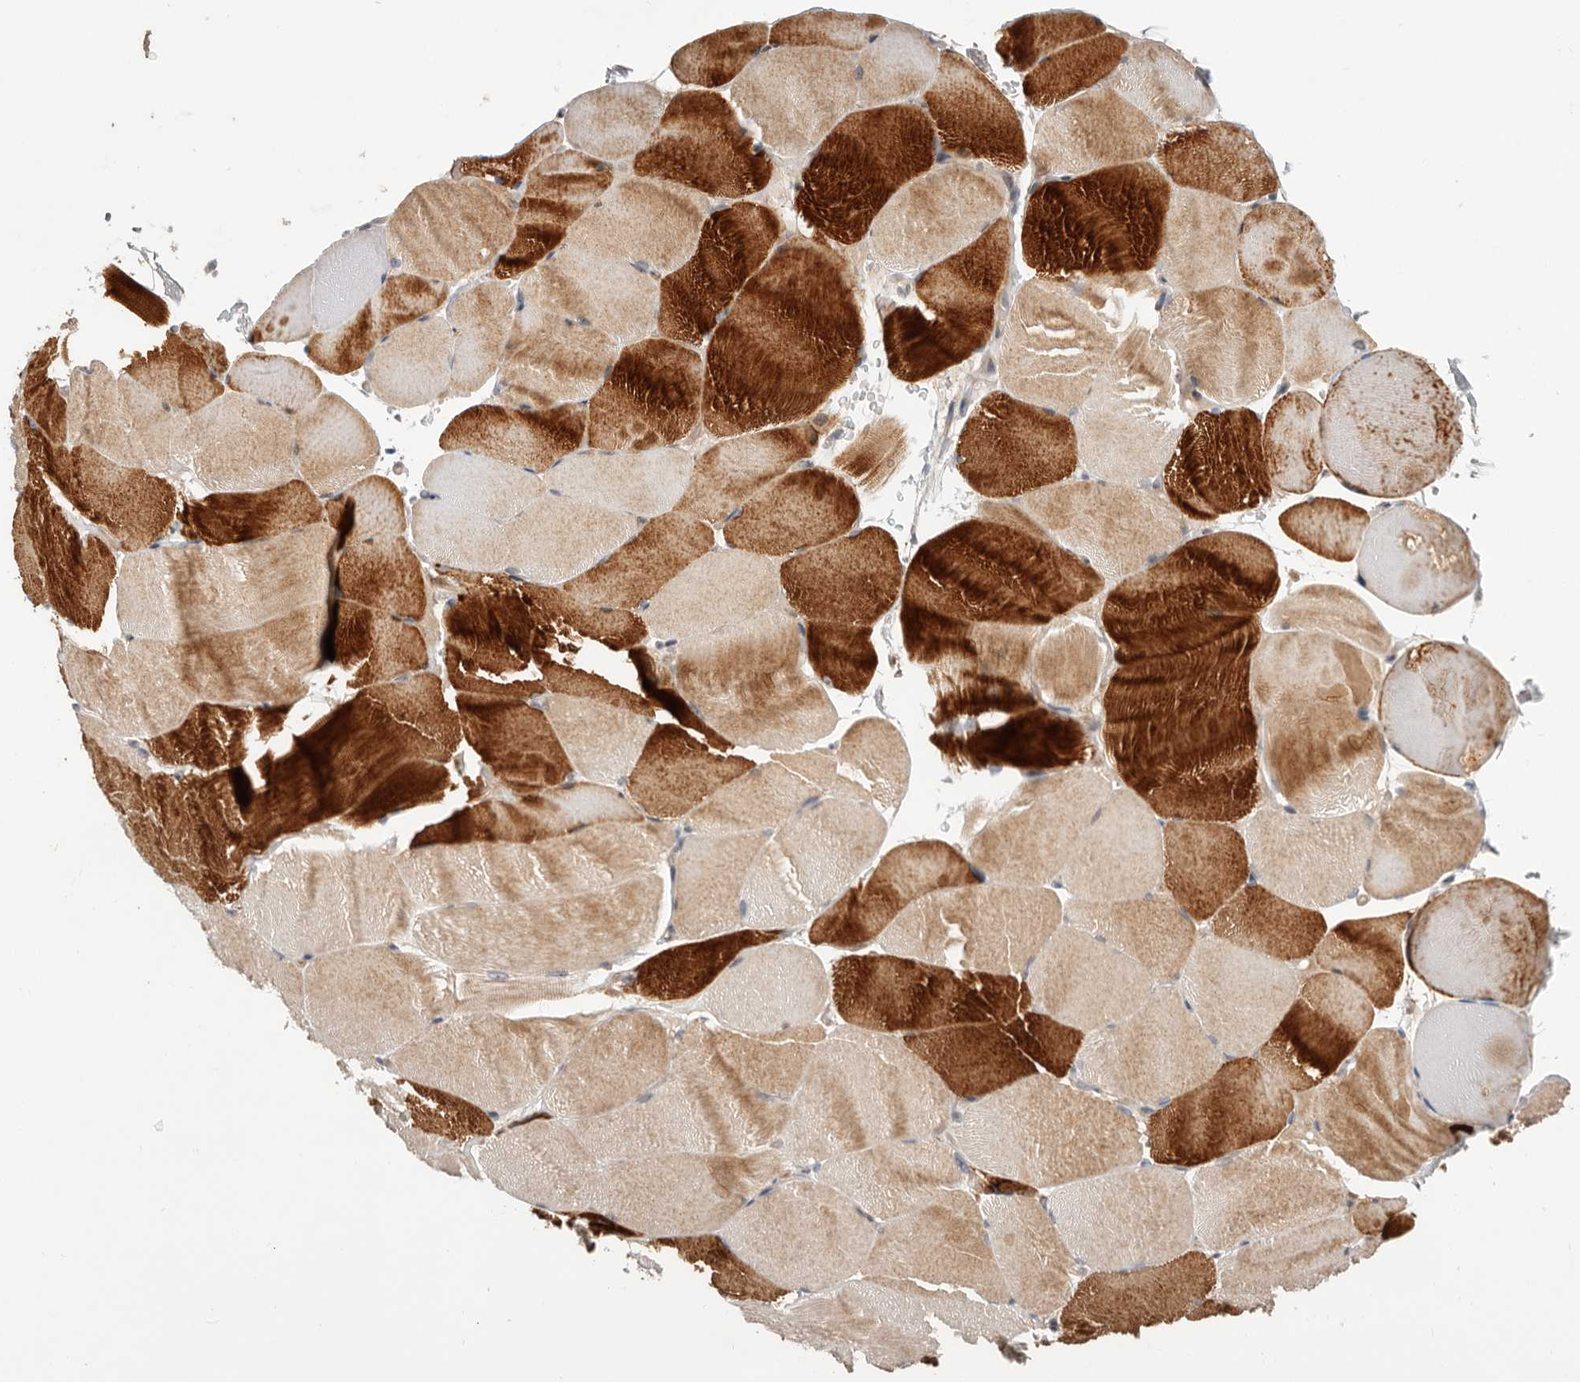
{"staining": {"intensity": "moderate", "quantity": "25%-75%", "location": "cytoplasmic/membranous"}, "tissue": "skeletal muscle", "cell_type": "Myocytes", "image_type": "normal", "snomed": [{"axis": "morphology", "description": "Normal tissue, NOS"}, {"axis": "topography", "description": "Skeletal muscle"}, {"axis": "topography", "description": "Parathyroid gland"}], "caption": "This histopathology image displays IHC staining of unremarkable human skeletal muscle, with medium moderate cytoplasmic/membranous staining in about 25%-75% of myocytes.", "gene": "DOP1A", "patient": {"sex": "female", "age": 37}}